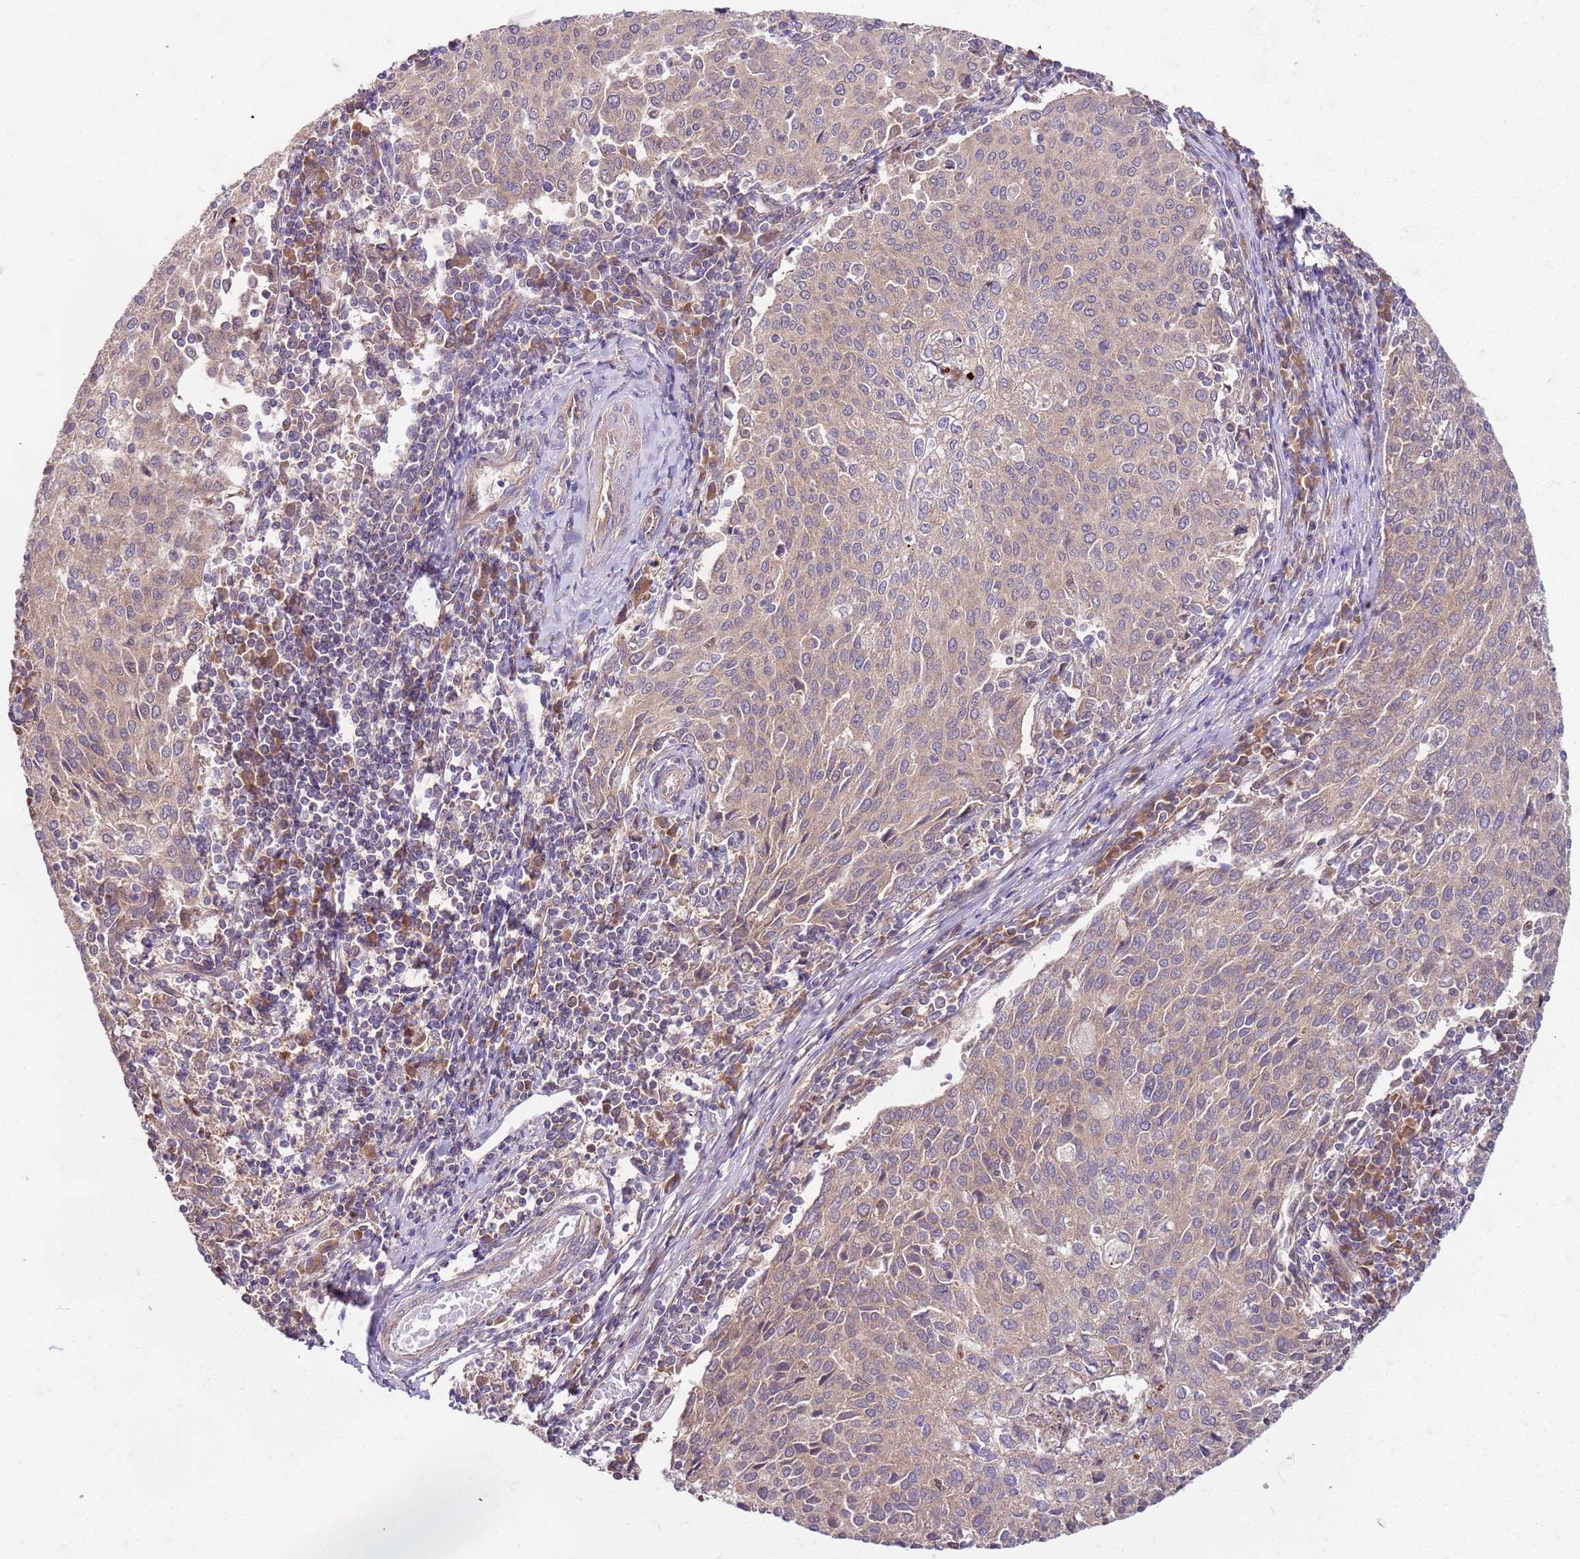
{"staining": {"intensity": "weak", "quantity": "25%-75%", "location": "cytoplasmic/membranous"}, "tissue": "cervical cancer", "cell_type": "Tumor cells", "image_type": "cancer", "snomed": [{"axis": "morphology", "description": "Squamous cell carcinoma, NOS"}, {"axis": "topography", "description": "Cervix"}], "caption": "Weak cytoplasmic/membranous positivity is present in approximately 25%-75% of tumor cells in squamous cell carcinoma (cervical). (DAB (3,3'-diaminobenzidine) IHC with brightfield microscopy, high magnification).", "gene": "OSBP", "patient": {"sex": "female", "age": 46}}